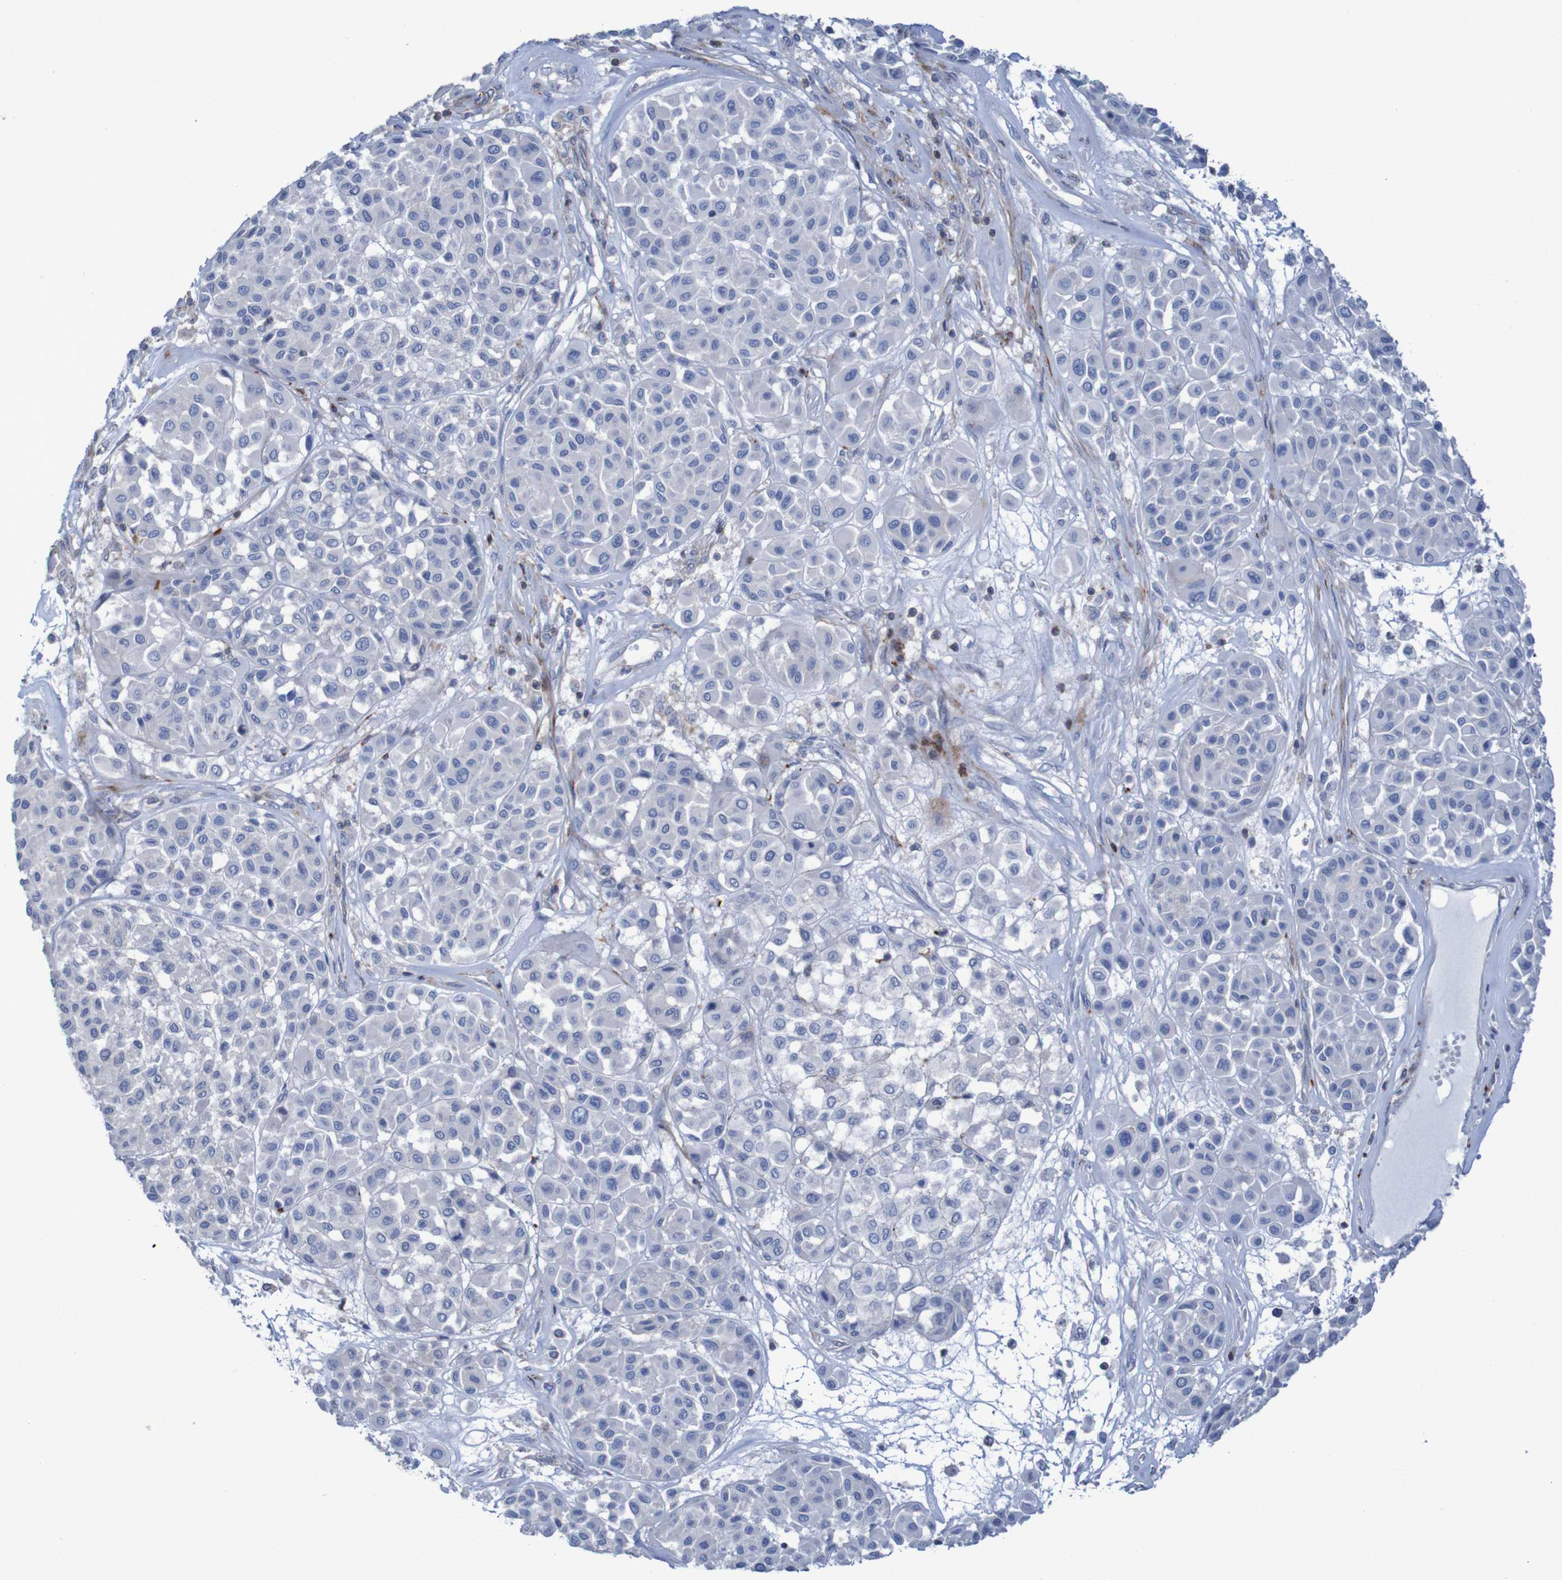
{"staining": {"intensity": "negative", "quantity": "none", "location": "none"}, "tissue": "melanoma", "cell_type": "Tumor cells", "image_type": "cancer", "snomed": [{"axis": "morphology", "description": "Malignant melanoma, Metastatic site"}, {"axis": "topography", "description": "Soft tissue"}], "caption": "A high-resolution histopathology image shows immunohistochemistry staining of melanoma, which exhibits no significant staining in tumor cells. The staining is performed using DAB brown chromogen with nuclei counter-stained in using hematoxylin.", "gene": "RNF182", "patient": {"sex": "male", "age": 41}}